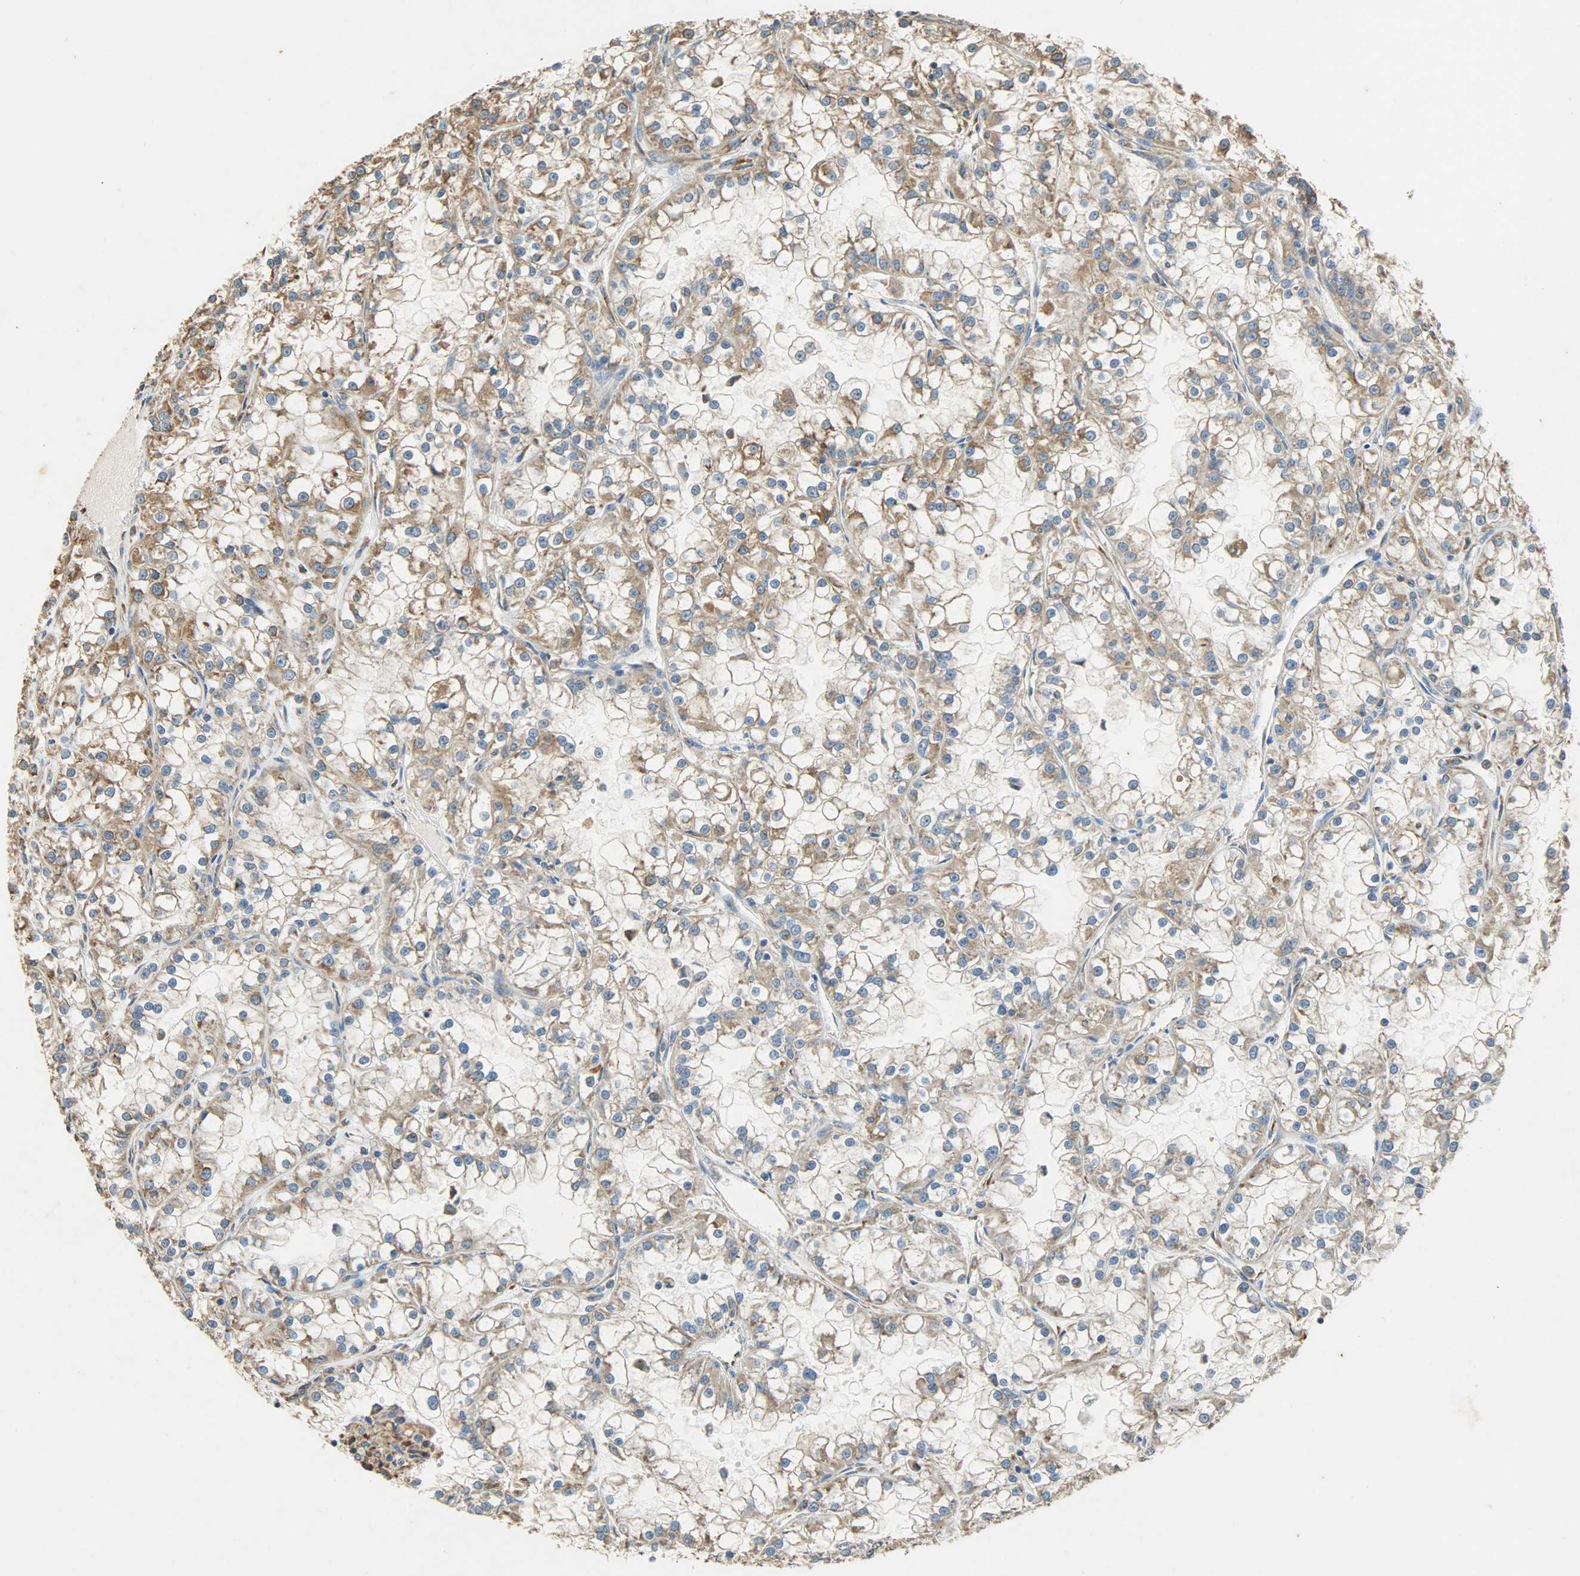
{"staining": {"intensity": "moderate", "quantity": ">75%", "location": "cytoplasmic/membranous"}, "tissue": "renal cancer", "cell_type": "Tumor cells", "image_type": "cancer", "snomed": [{"axis": "morphology", "description": "Adenocarcinoma, NOS"}, {"axis": "topography", "description": "Kidney"}], "caption": "Tumor cells demonstrate moderate cytoplasmic/membranous positivity in approximately >75% of cells in renal cancer.", "gene": "HSPA5", "patient": {"sex": "female", "age": 52}}